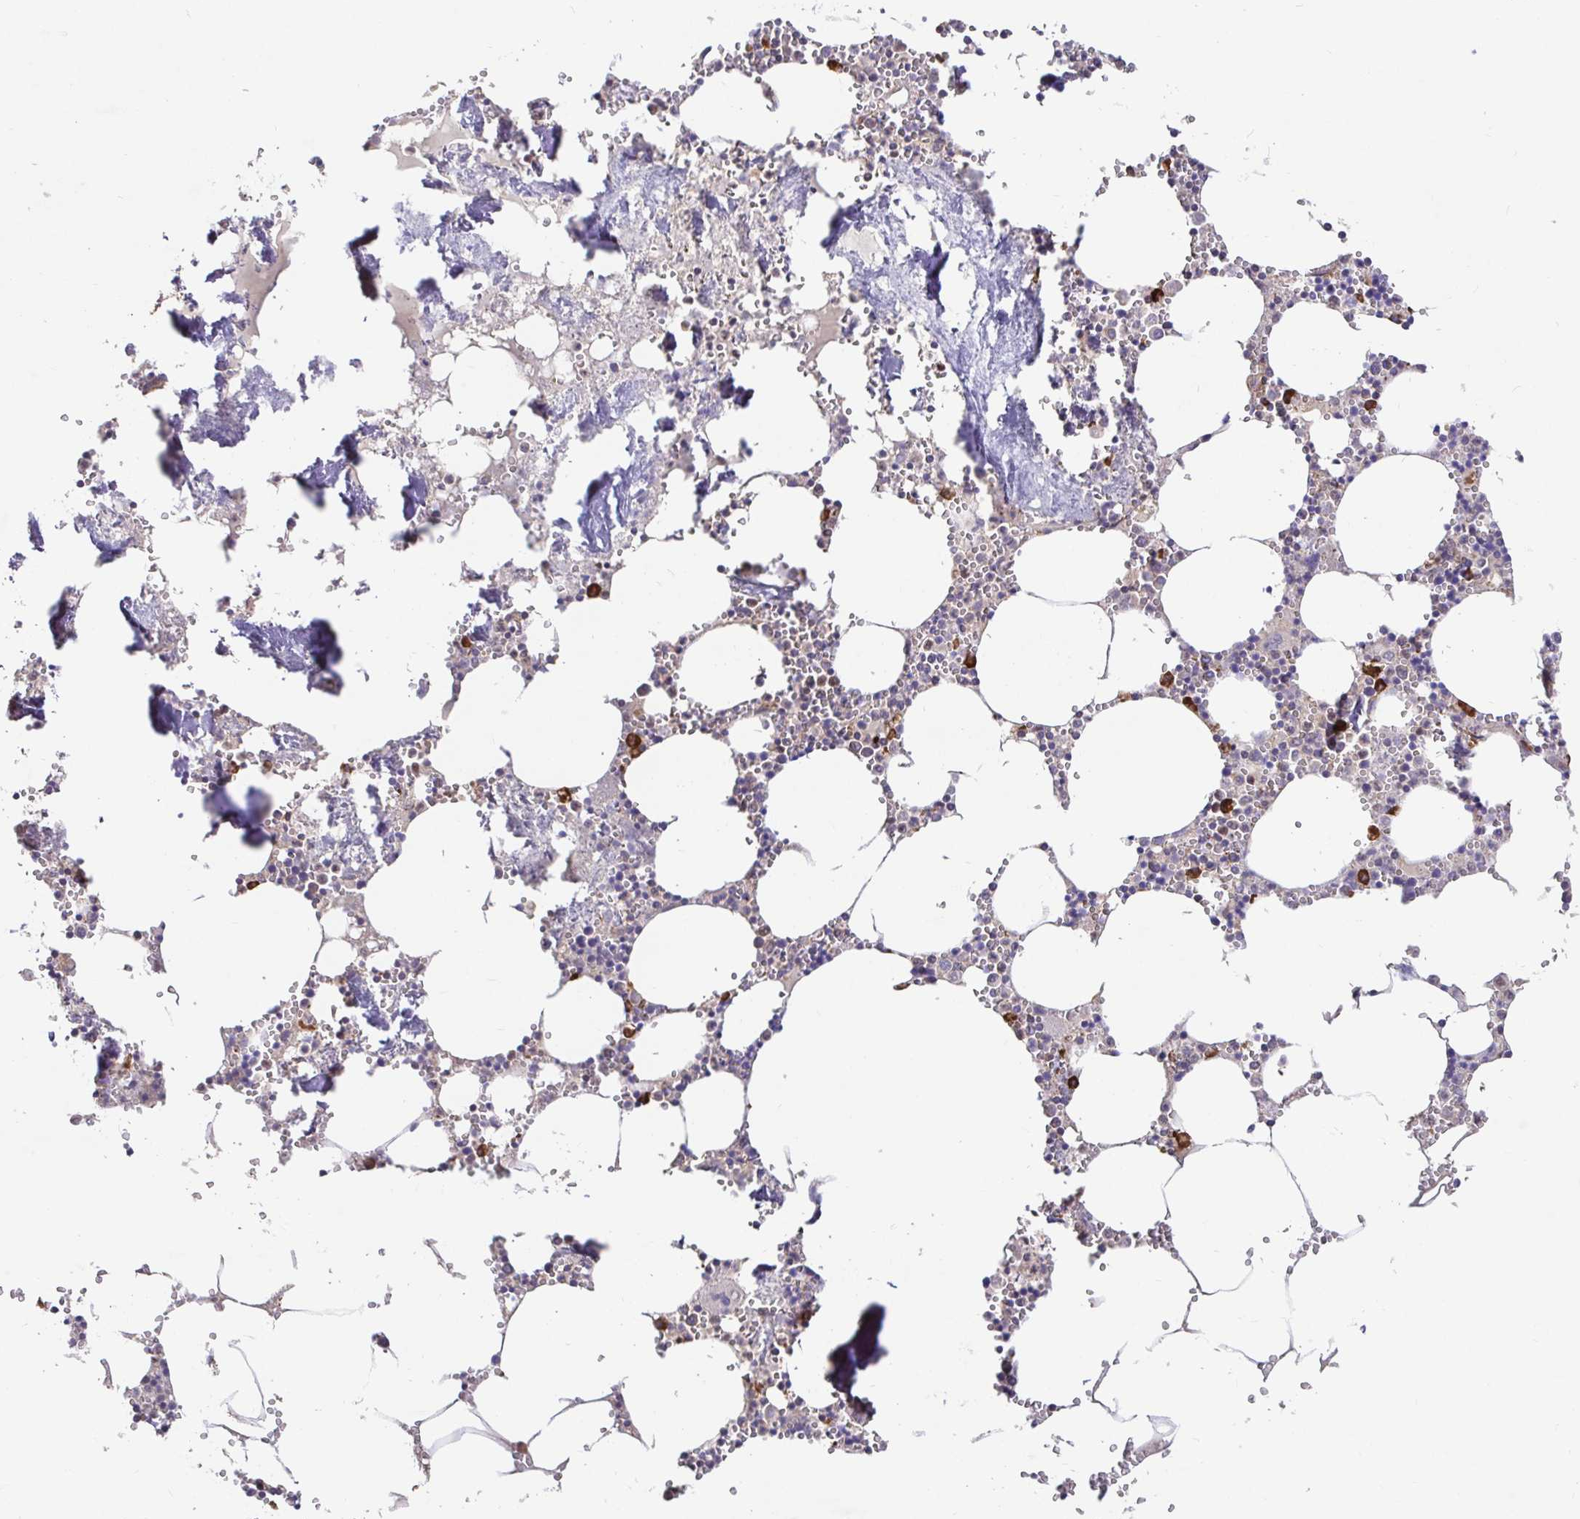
{"staining": {"intensity": "moderate", "quantity": "<25%", "location": "cytoplasmic/membranous"}, "tissue": "bone marrow", "cell_type": "Hematopoietic cells", "image_type": "normal", "snomed": [{"axis": "morphology", "description": "Normal tissue, NOS"}, {"axis": "topography", "description": "Bone marrow"}], "caption": "Immunohistochemistry (IHC) (DAB) staining of normal bone marrow exhibits moderate cytoplasmic/membranous protein staining in about <25% of hematopoietic cells.", "gene": "ELP1", "patient": {"sex": "male", "age": 54}}